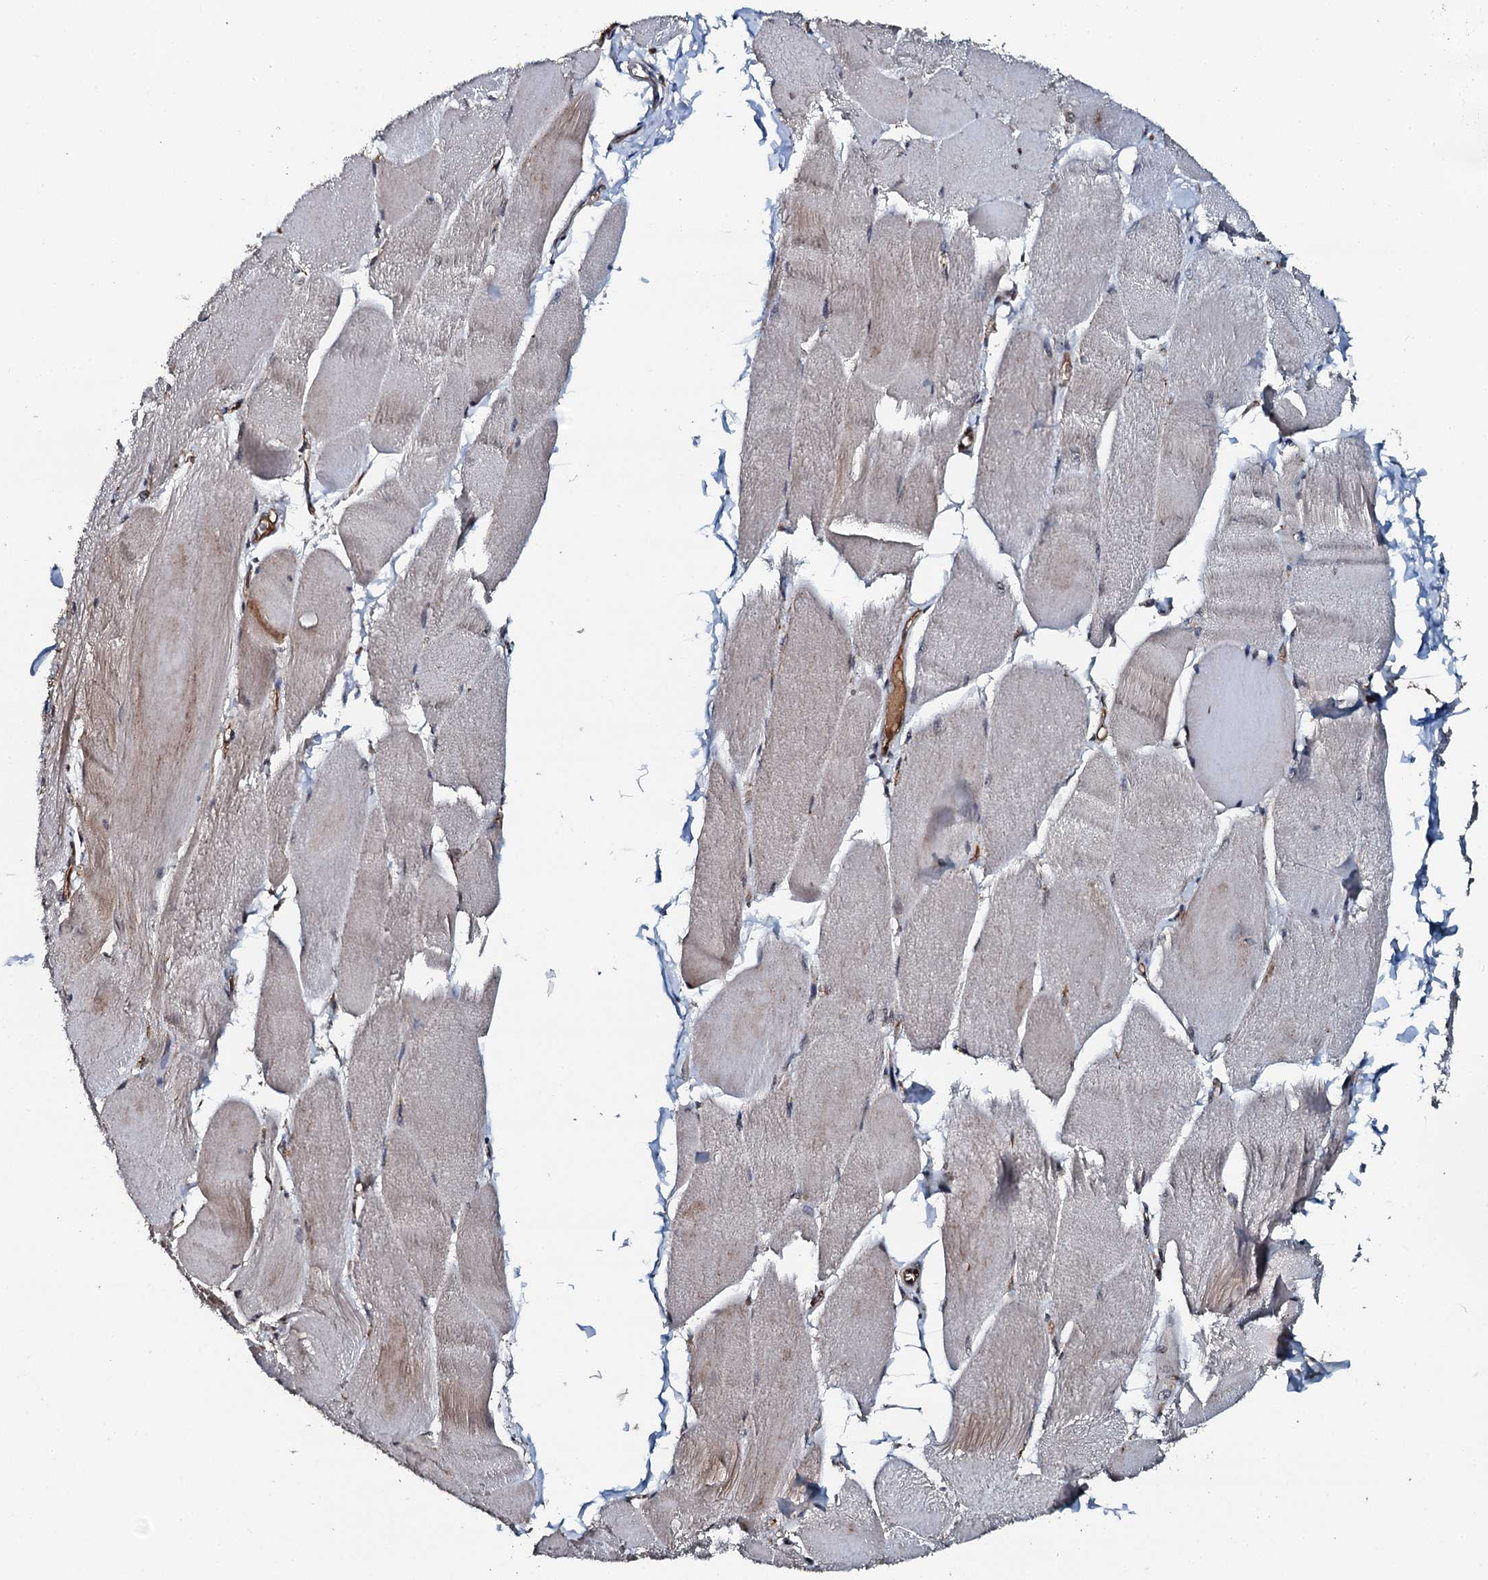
{"staining": {"intensity": "moderate", "quantity": "25%-75%", "location": "cytoplasmic/membranous"}, "tissue": "skeletal muscle", "cell_type": "Myocytes", "image_type": "normal", "snomed": [{"axis": "morphology", "description": "Normal tissue, NOS"}, {"axis": "morphology", "description": "Basal cell carcinoma"}, {"axis": "topography", "description": "Skeletal muscle"}], "caption": "Brown immunohistochemical staining in unremarkable skeletal muscle demonstrates moderate cytoplasmic/membranous staining in approximately 25%-75% of myocytes. (Brightfield microscopy of DAB IHC at high magnification).", "gene": "FLYWCH1", "patient": {"sex": "female", "age": 64}}